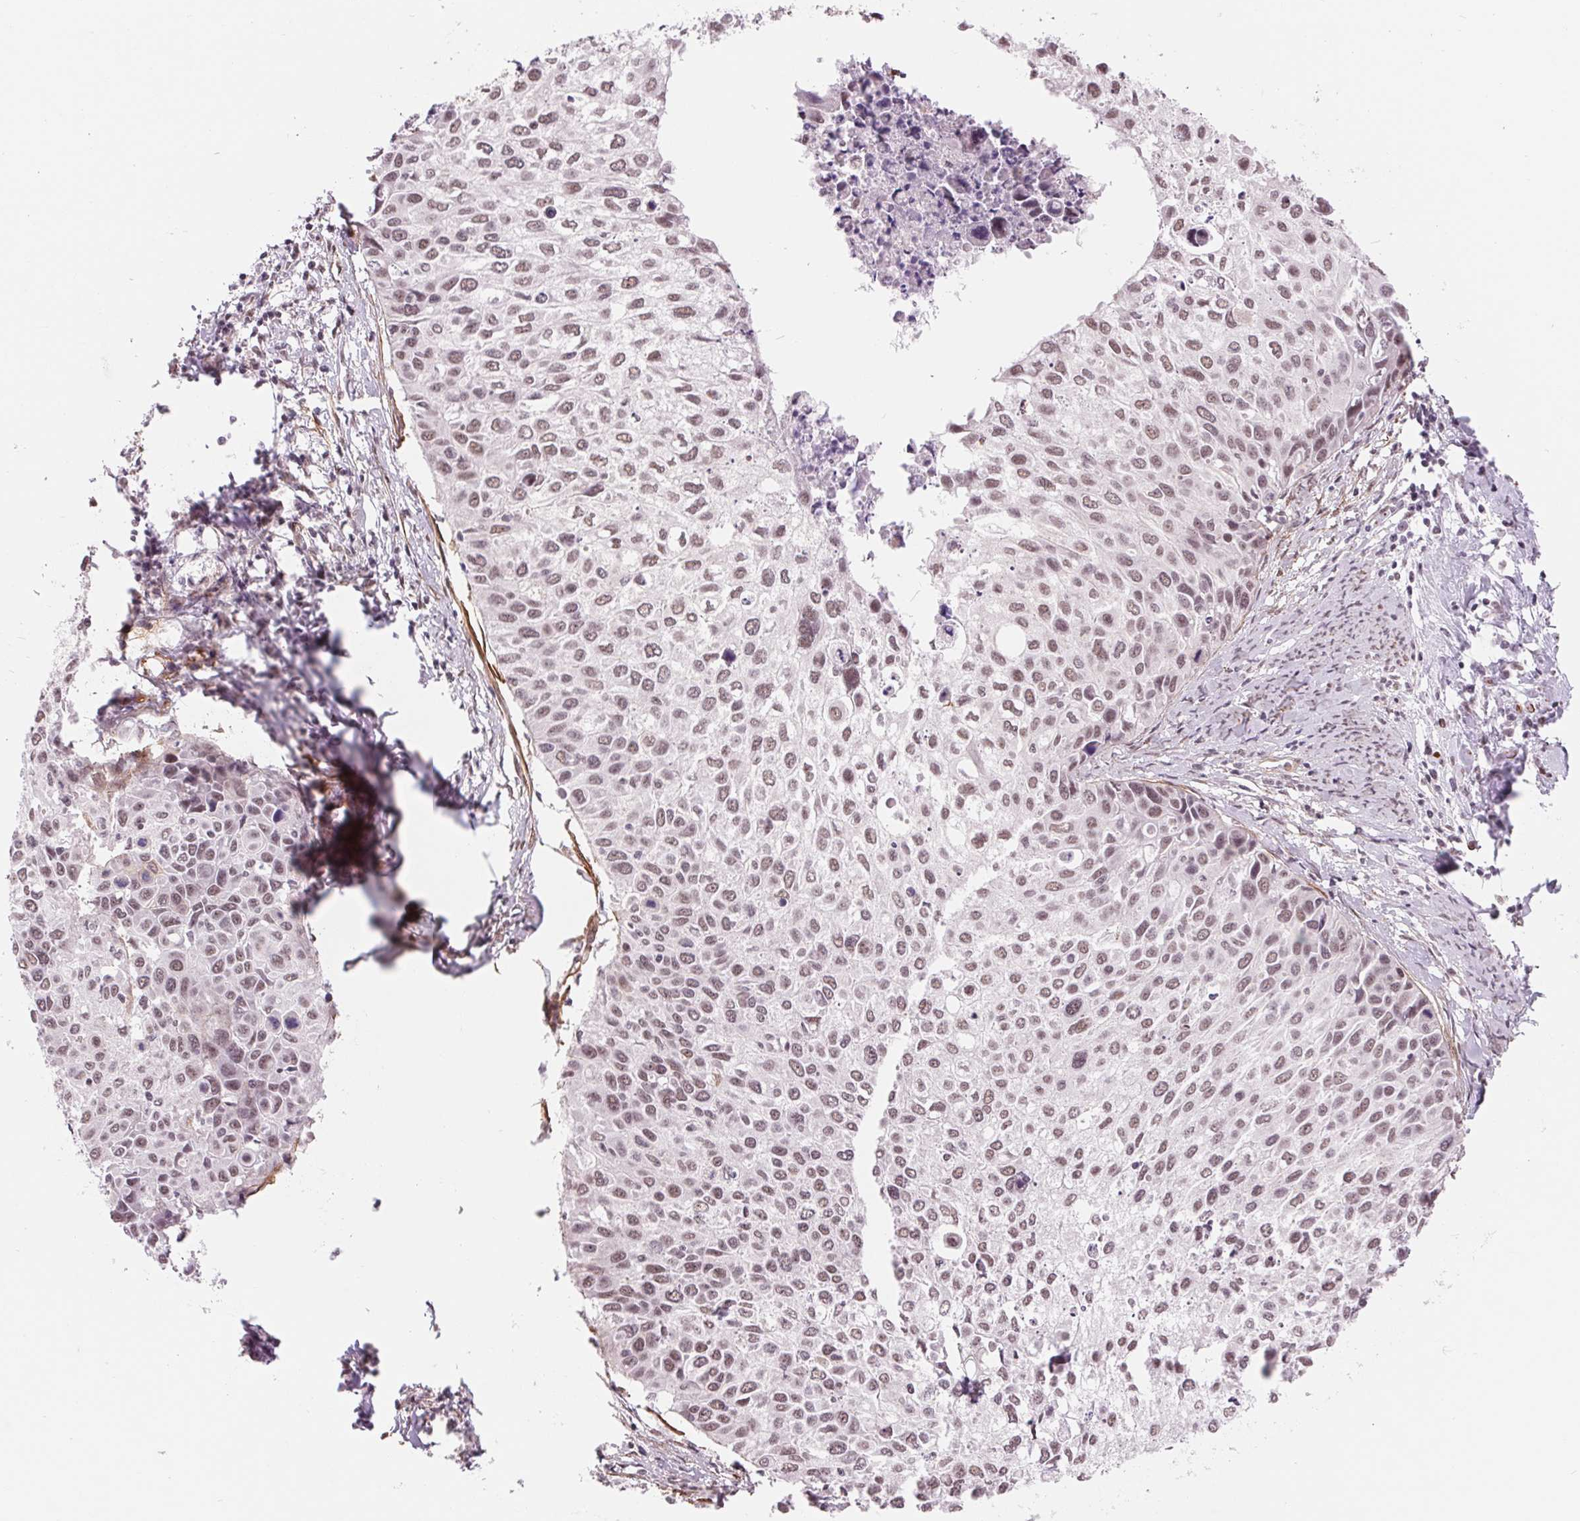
{"staining": {"intensity": "weak", "quantity": ">75%", "location": "nuclear"}, "tissue": "cervical cancer", "cell_type": "Tumor cells", "image_type": "cancer", "snomed": [{"axis": "morphology", "description": "Squamous cell carcinoma, NOS"}, {"axis": "topography", "description": "Cervix"}], "caption": "This image displays immunohistochemistry (IHC) staining of human squamous cell carcinoma (cervical), with low weak nuclear staining in approximately >75% of tumor cells.", "gene": "BCAT1", "patient": {"sex": "female", "age": 50}}